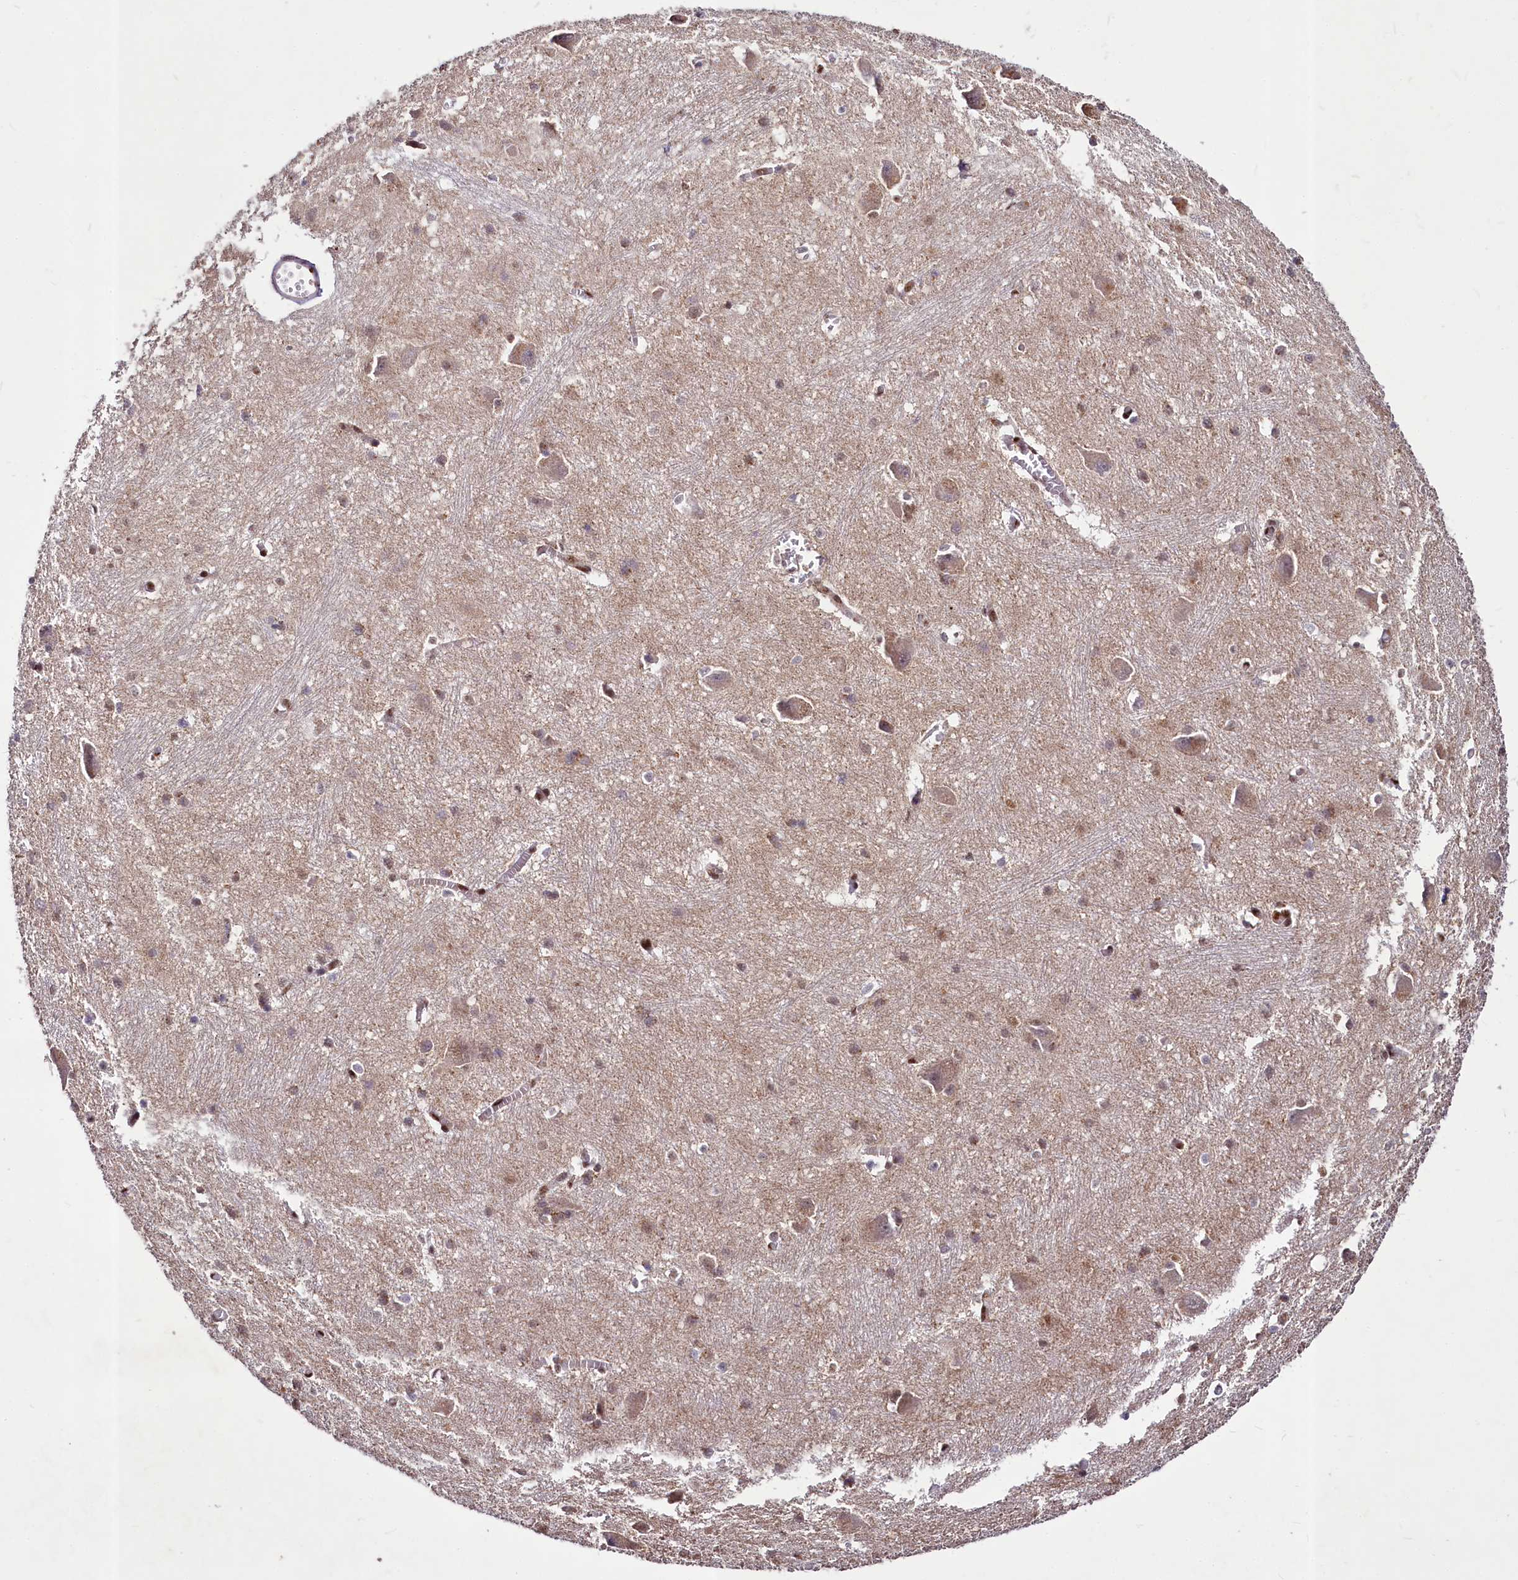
{"staining": {"intensity": "moderate", "quantity": "<25%", "location": "nuclear"}, "tissue": "caudate", "cell_type": "Glial cells", "image_type": "normal", "snomed": [{"axis": "morphology", "description": "Normal tissue, NOS"}, {"axis": "topography", "description": "Lateral ventricle wall"}], "caption": "Brown immunohistochemical staining in benign human caudate displays moderate nuclear expression in about <25% of glial cells.", "gene": "MAML2", "patient": {"sex": "male", "age": 37}}